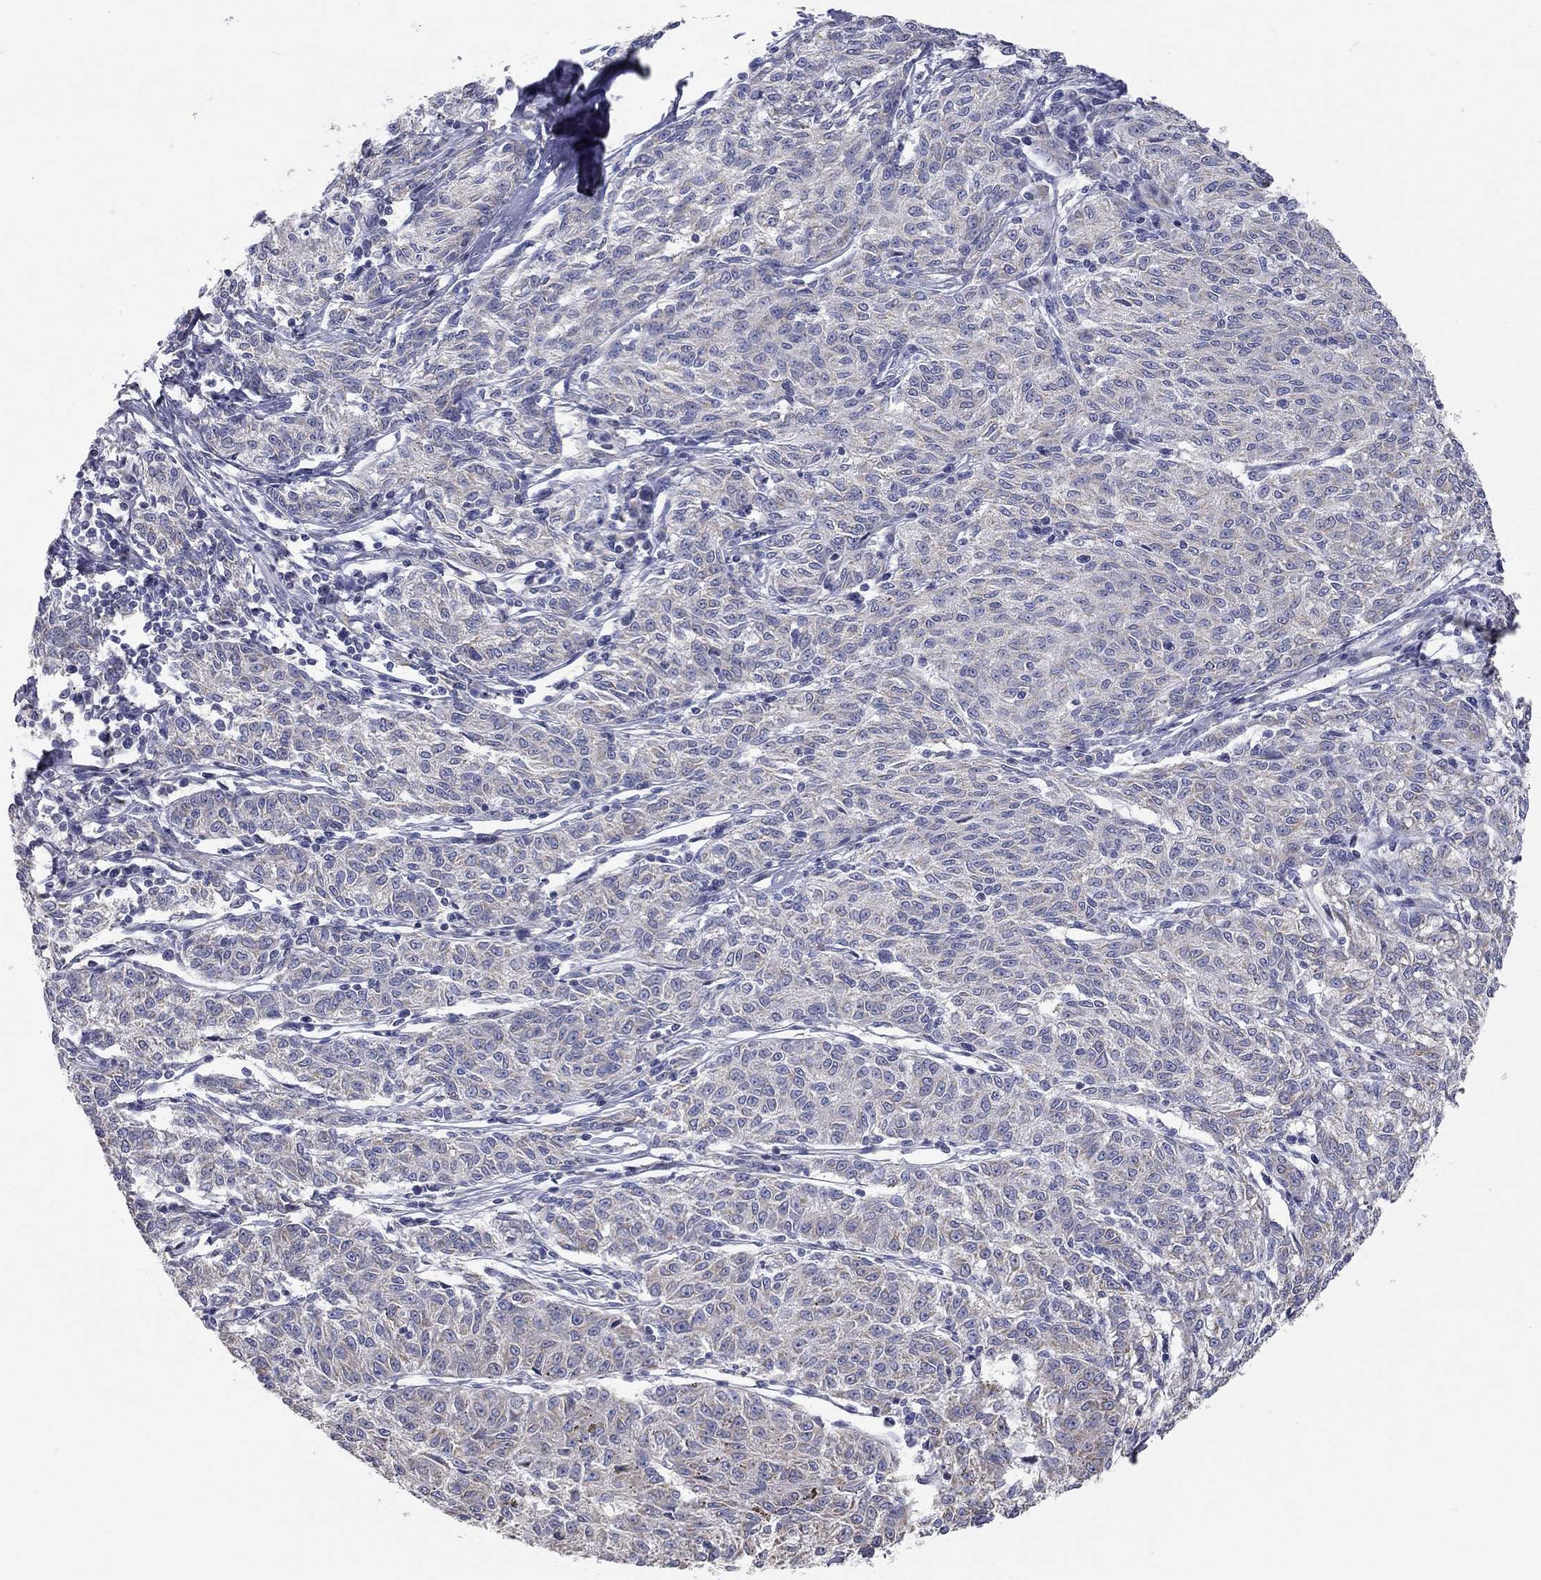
{"staining": {"intensity": "moderate", "quantity": "<25%", "location": "cytoplasmic/membranous"}, "tissue": "melanoma", "cell_type": "Tumor cells", "image_type": "cancer", "snomed": [{"axis": "morphology", "description": "Malignant melanoma, NOS"}, {"axis": "topography", "description": "Skin"}], "caption": "This is an image of immunohistochemistry staining of malignant melanoma, which shows moderate positivity in the cytoplasmic/membranous of tumor cells.", "gene": "CFAP161", "patient": {"sex": "female", "age": 72}}